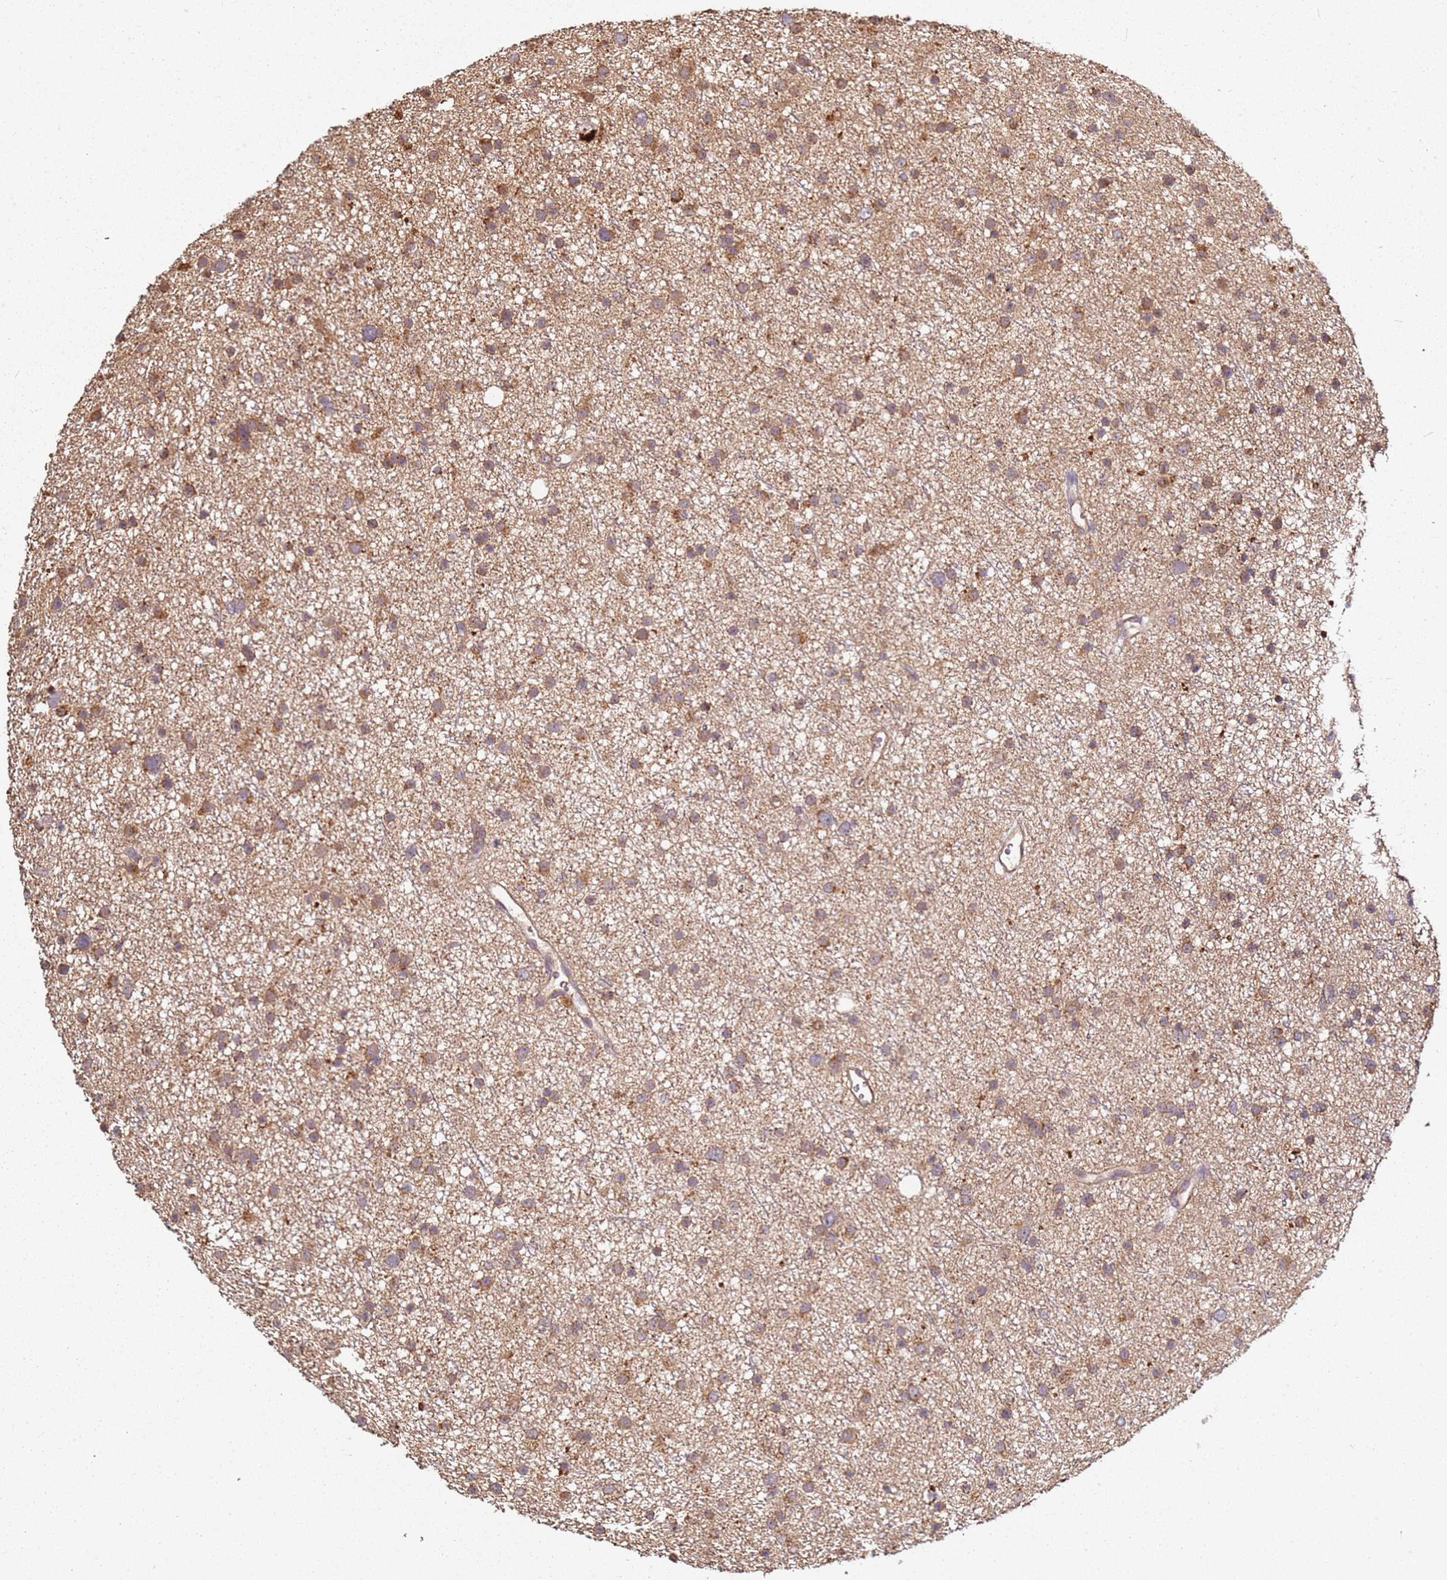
{"staining": {"intensity": "moderate", "quantity": ">75%", "location": "cytoplasmic/membranous"}, "tissue": "glioma", "cell_type": "Tumor cells", "image_type": "cancer", "snomed": [{"axis": "morphology", "description": "Glioma, malignant, Low grade"}, {"axis": "topography", "description": "Cerebral cortex"}], "caption": "Brown immunohistochemical staining in malignant glioma (low-grade) demonstrates moderate cytoplasmic/membranous positivity in about >75% of tumor cells.", "gene": "SCGB2B2", "patient": {"sex": "female", "age": 39}}